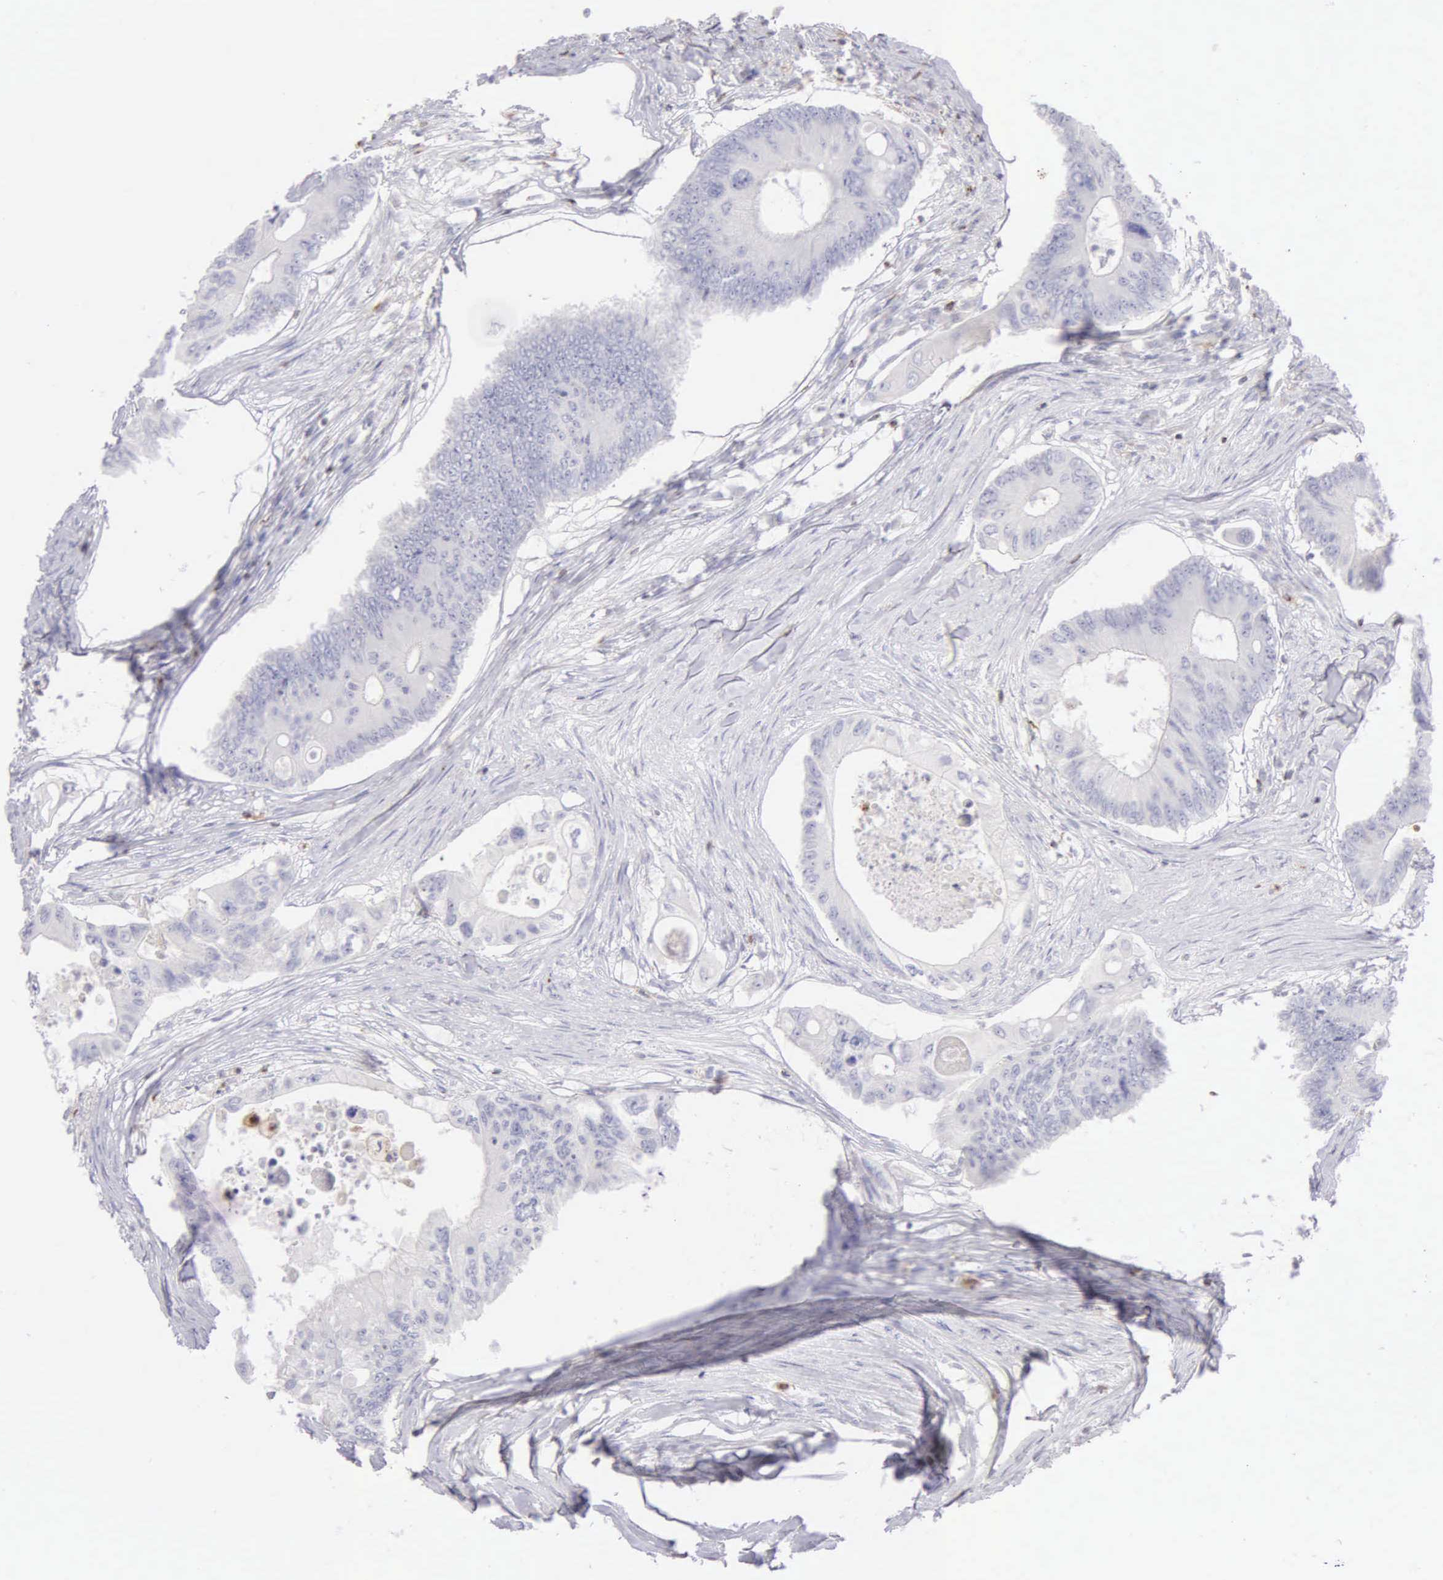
{"staining": {"intensity": "negative", "quantity": "none", "location": "none"}, "tissue": "colorectal cancer", "cell_type": "Tumor cells", "image_type": "cancer", "snomed": [{"axis": "morphology", "description": "Adenocarcinoma, NOS"}, {"axis": "topography", "description": "Colon"}], "caption": "Tumor cells show no significant positivity in colorectal cancer. The staining is performed using DAB brown chromogen with nuclei counter-stained in using hematoxylin.", "gene": "SRGN", "patient": {"sex": "male", "age": 65}}